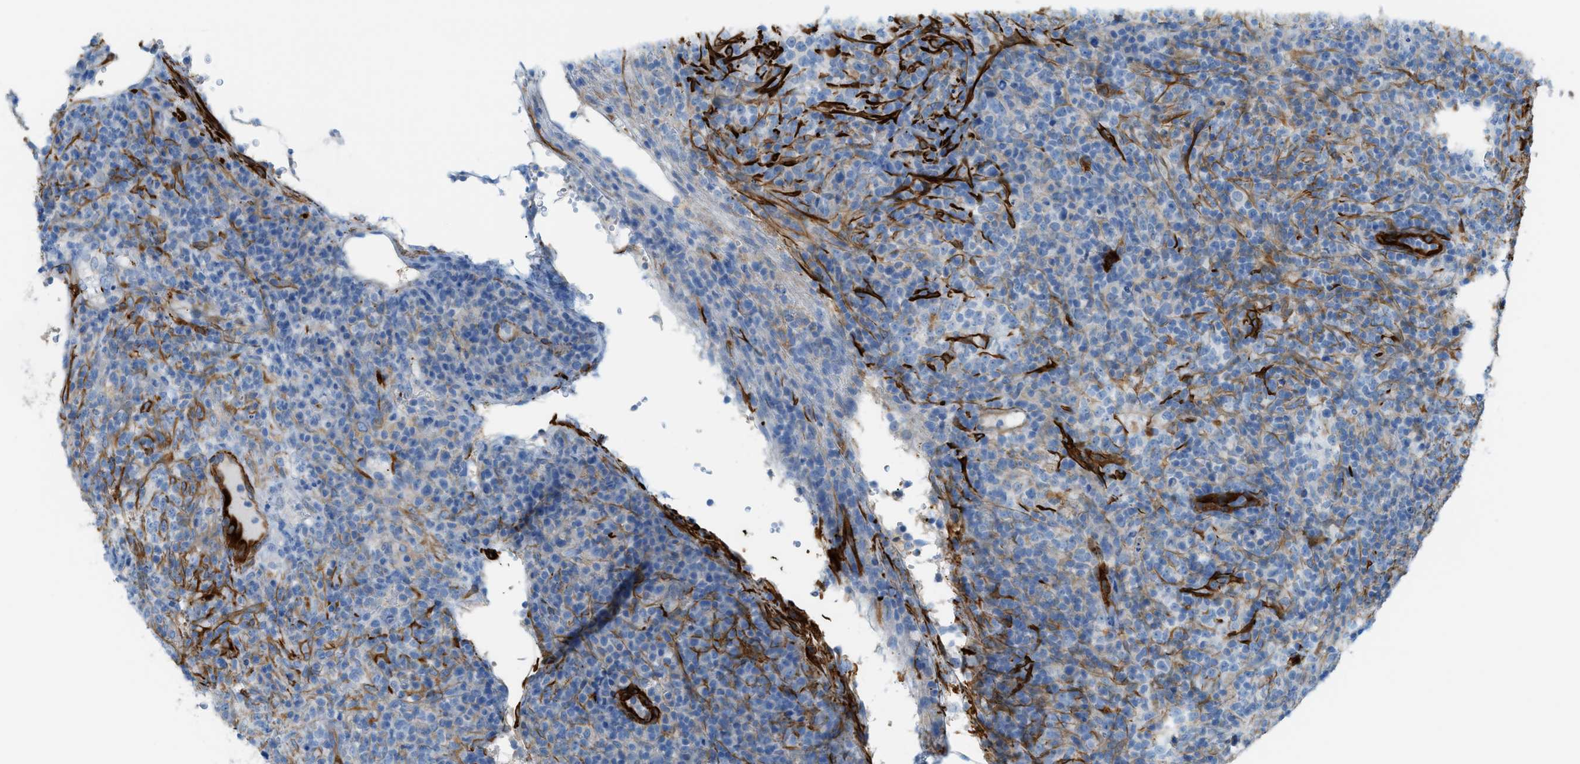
{"staining": {"intensity": "negative", "quantity": "none", "location": "none"}, "tissue": "lymphoma", "cell_type": "Tumor cells", "image_type": "cancer", "snomed": [{"axis": "morphology", "description": "Malignant lymphoma, non-Hodgkin's type, High grade"}, {"axis": "topography", "description": "Lymph node"}], "caption": "Immunohistochemistry (IHC) histopathology image of neoplastic tissue: human malignant lymphoma, non-Hodgkin's type (high-grade) stained with DAB (3,3'-diaminobenzidine) reveals no significant protein expression in tumor cells. Brightfield microscopy of immunohistochemistry (IHC) stained with DAB (brown) and hematoxylin (blue), captured at high magnification.", "gene": "MYH11", "patient": {"sex": "female", "age": 76}}